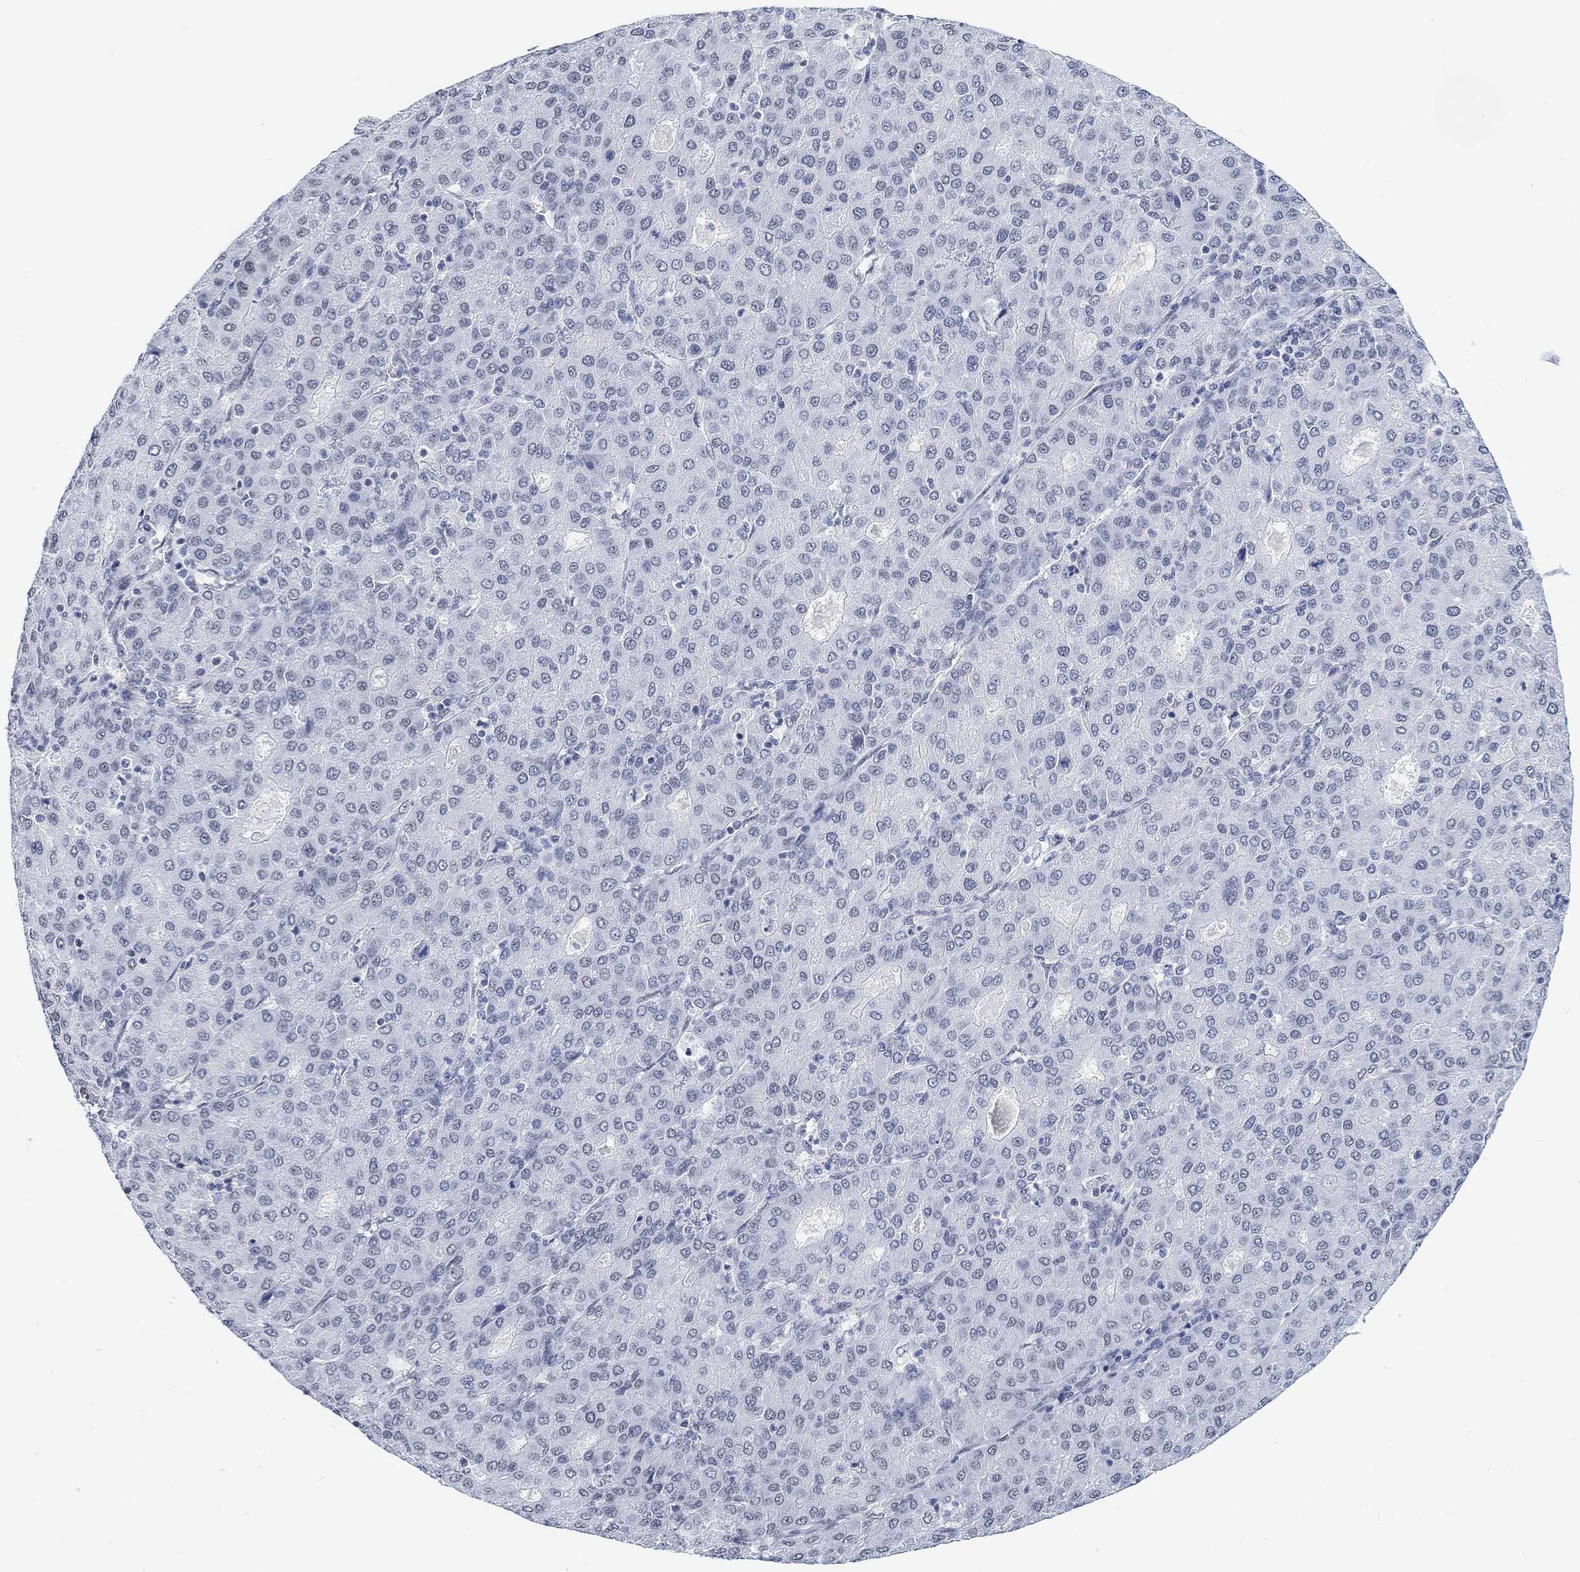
{"staining": {"intensity": "negative", "quantity": "none", "location": "none"}, "tissue": "liver cancer", "cell_type": "Tumor cells", "image_type": "cancer", "snomed": [{"axis": "morphology", "description": "Carcinoma, Hepatocellular, NOS"}, {"axis": "topography", "description": "Liver"}], "caption": "The micrograph reveals no staining of tumor cells in hepatocellular carcinoma (liver).", "gene": "PURG", "patient": {"sex": "male", "age": 65}}